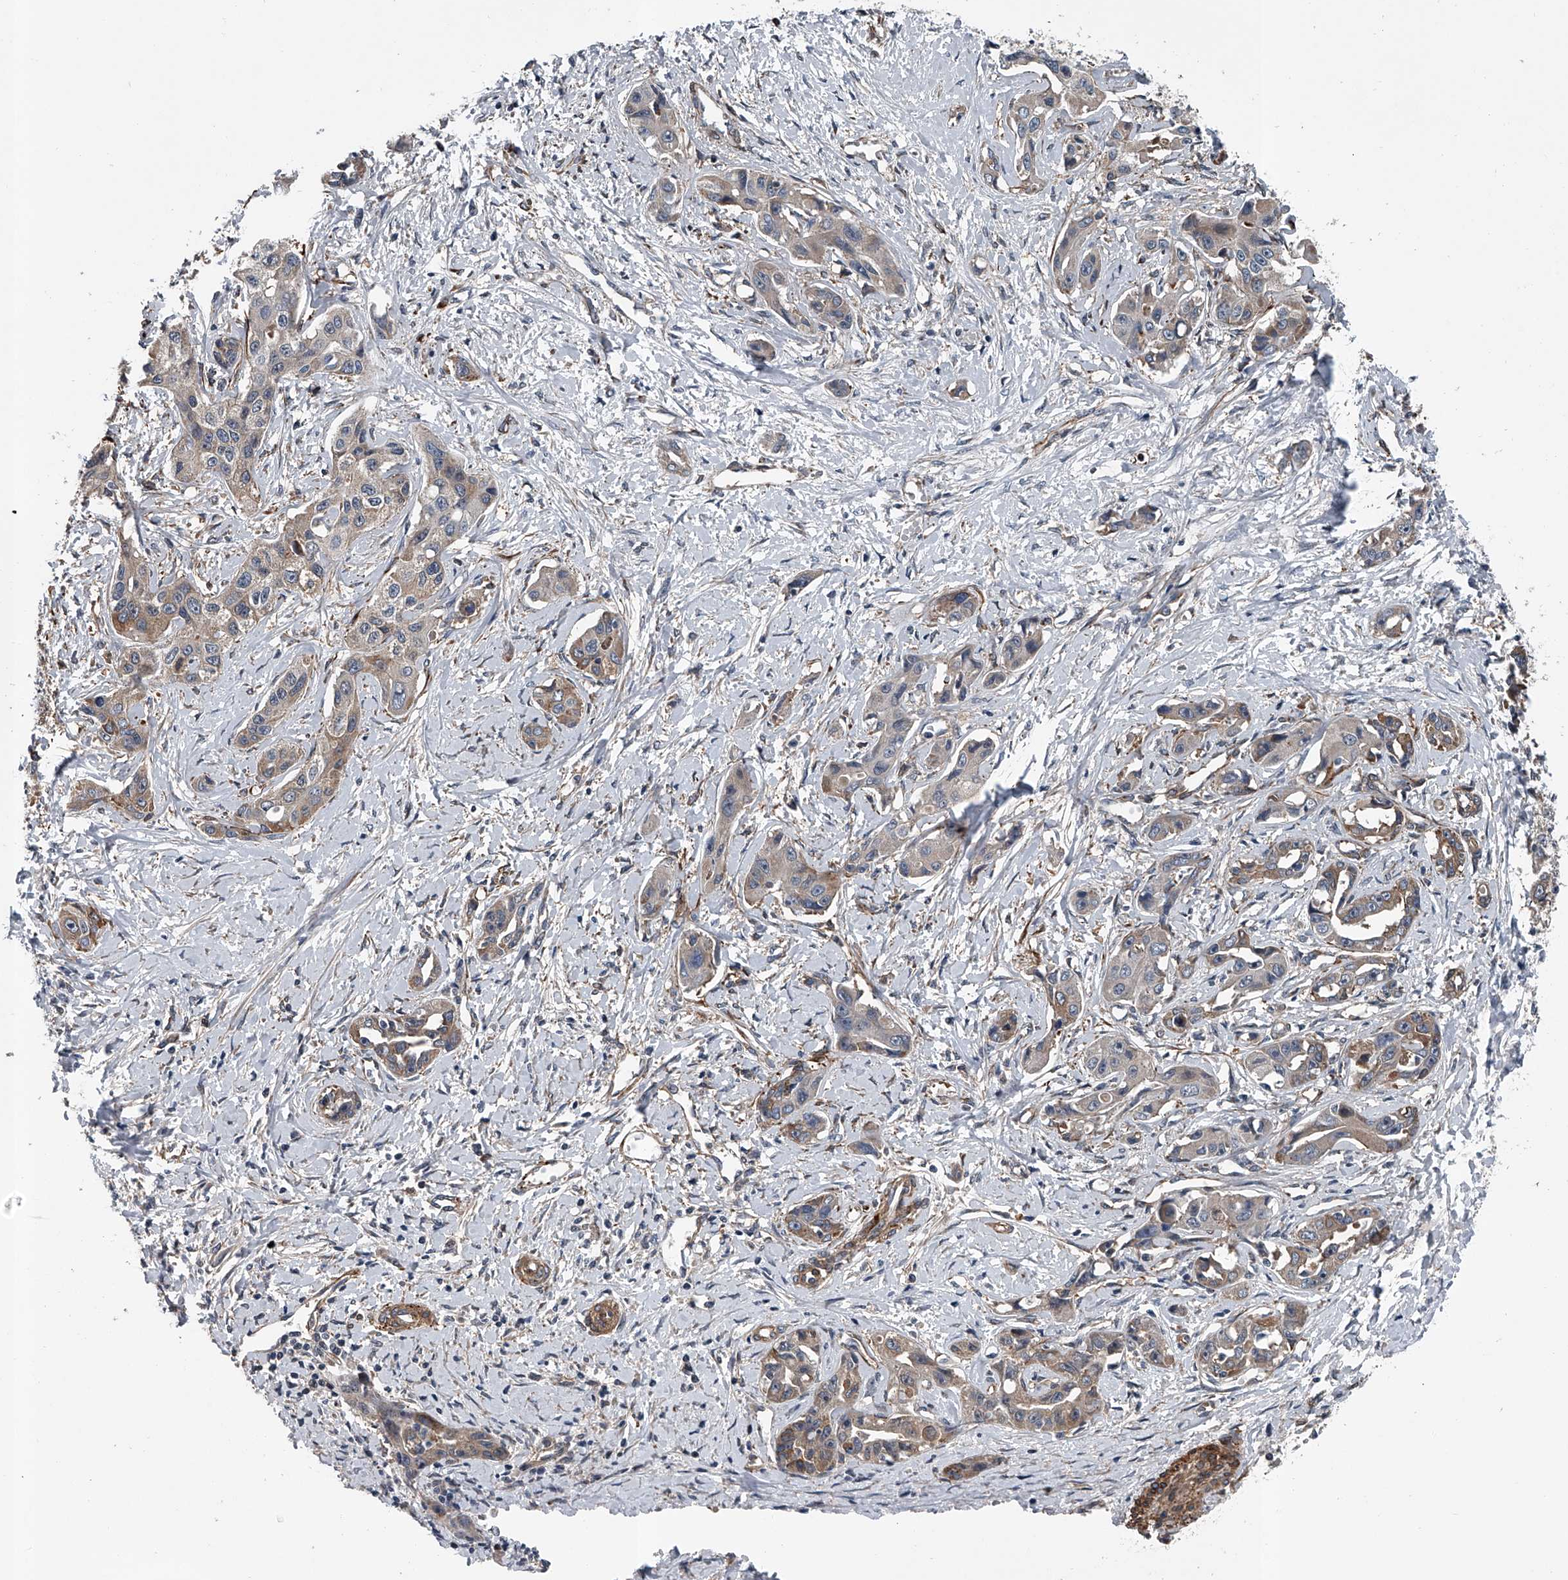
{"staining": {"intensity": "weak", "quantity": ">75%", "location": "cytoplasmic/membranous"}, "tissue": "liver cancer", "cell_type": "Tumor cells", "image_type": "cancer", "snomed": [{"axis": "morphology", "description": "Cholangiocarcinoma"}, {"axis": "topography", "description": "Liver"}], "caption": "IHC histopathology image of neoplastic tissue: human liver cholangiocarcinoma stained using IHC reveals low levels of weak protein expression localized specifically in the cytoplasmic/membranous of tumor cells, appearing as a cytoplasmic/membranous brown color.", "gene": "LDLRAD2", "patient": {"sex": "male", "age": 59}}